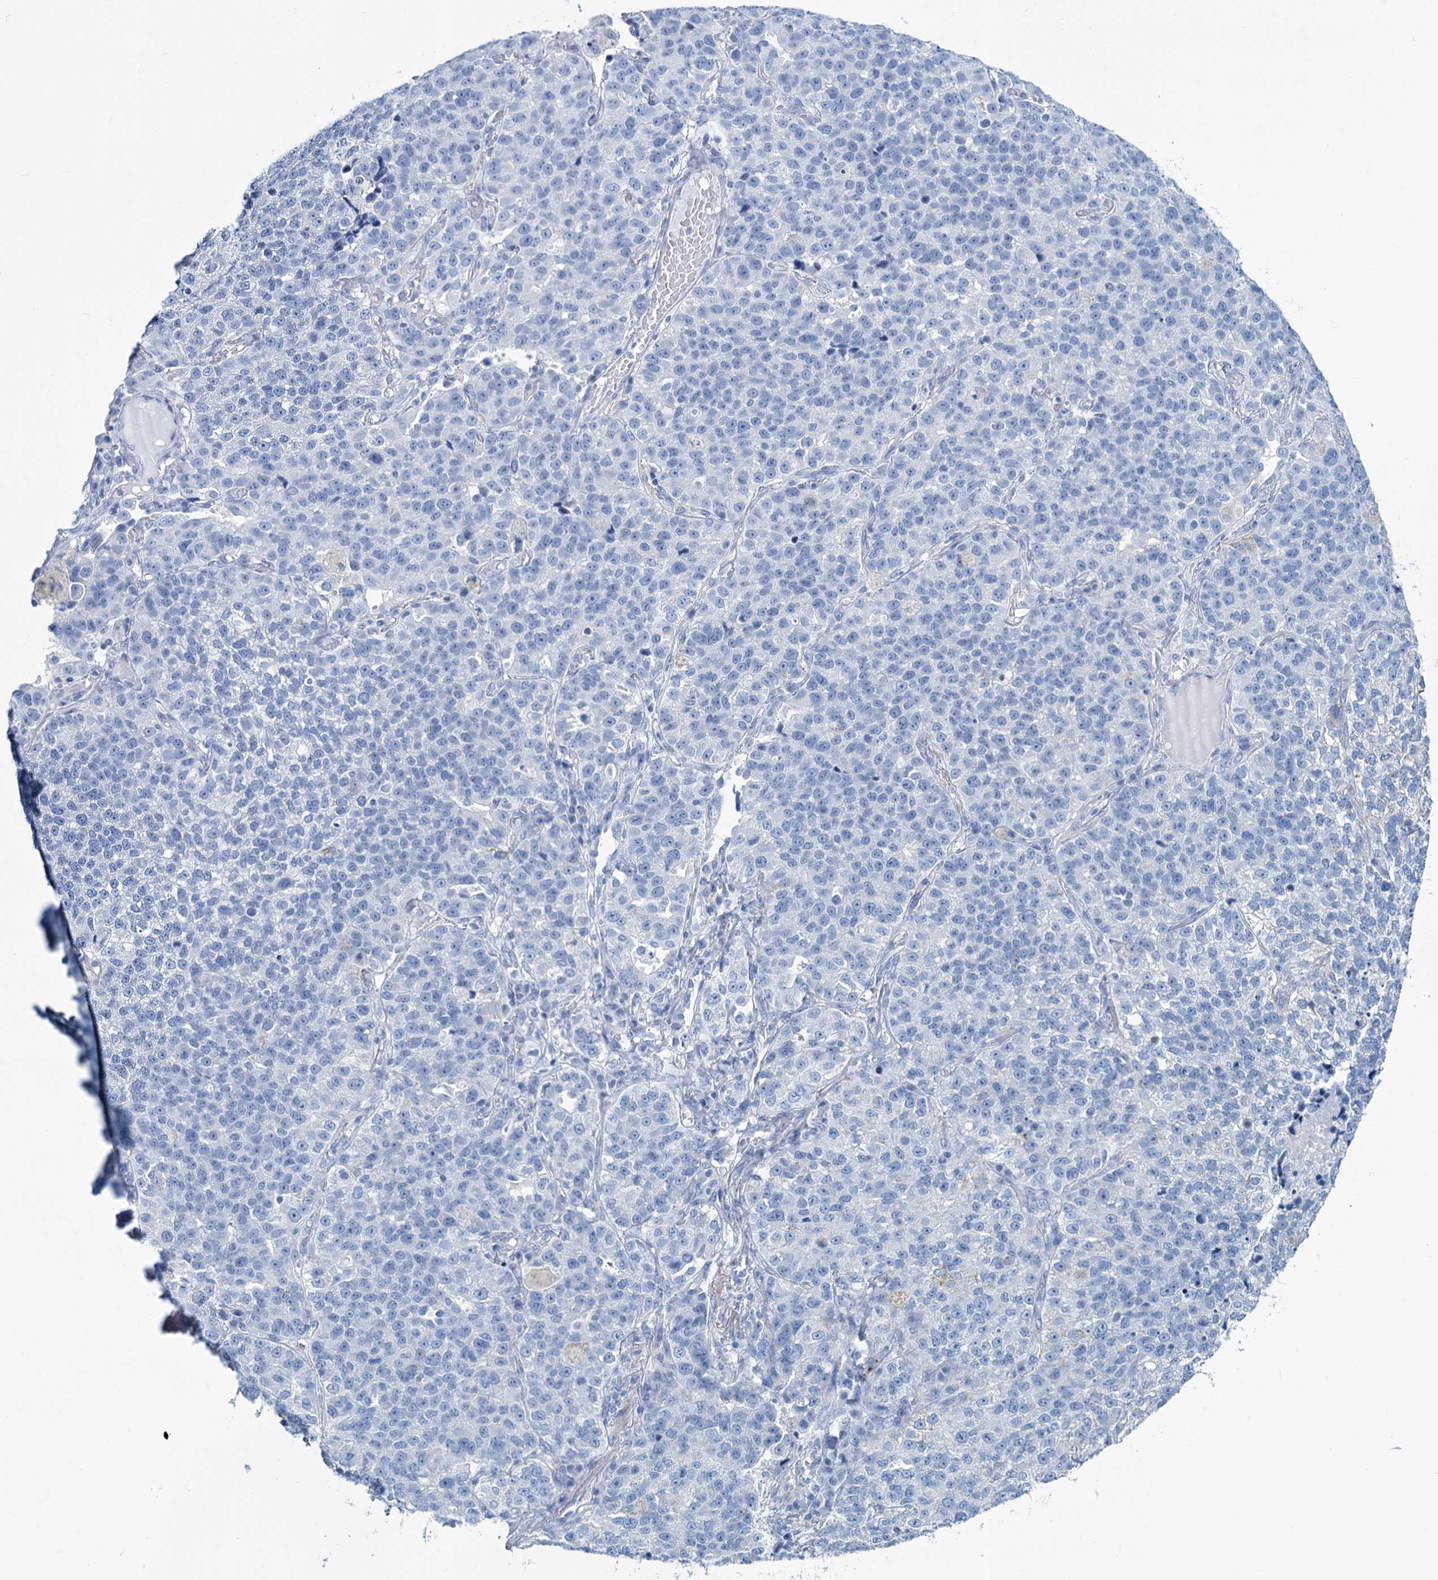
{"staining": {"intensity": "negative", "quantity": "none", "location": "none"}, "tissue": "lung cancer", "cell_type": "Tumor cells", "image_type": "cancer", "snomed": [{"axis": "morphology", "description": "Adenocarcinoma, NOS"}, {"axis": "topography", "description": "Lung"}], "caption": "High magnification brightfield microscopy of adenocarcinoma (lung) stained with DAB (3,3'-diaminobenzidine) (brown) and counterstained with hematoxylin (blue): tumor cells show no significant positivity.", "gene": "SLC1A3", "patient": {"sex": "male", "age": 49}}